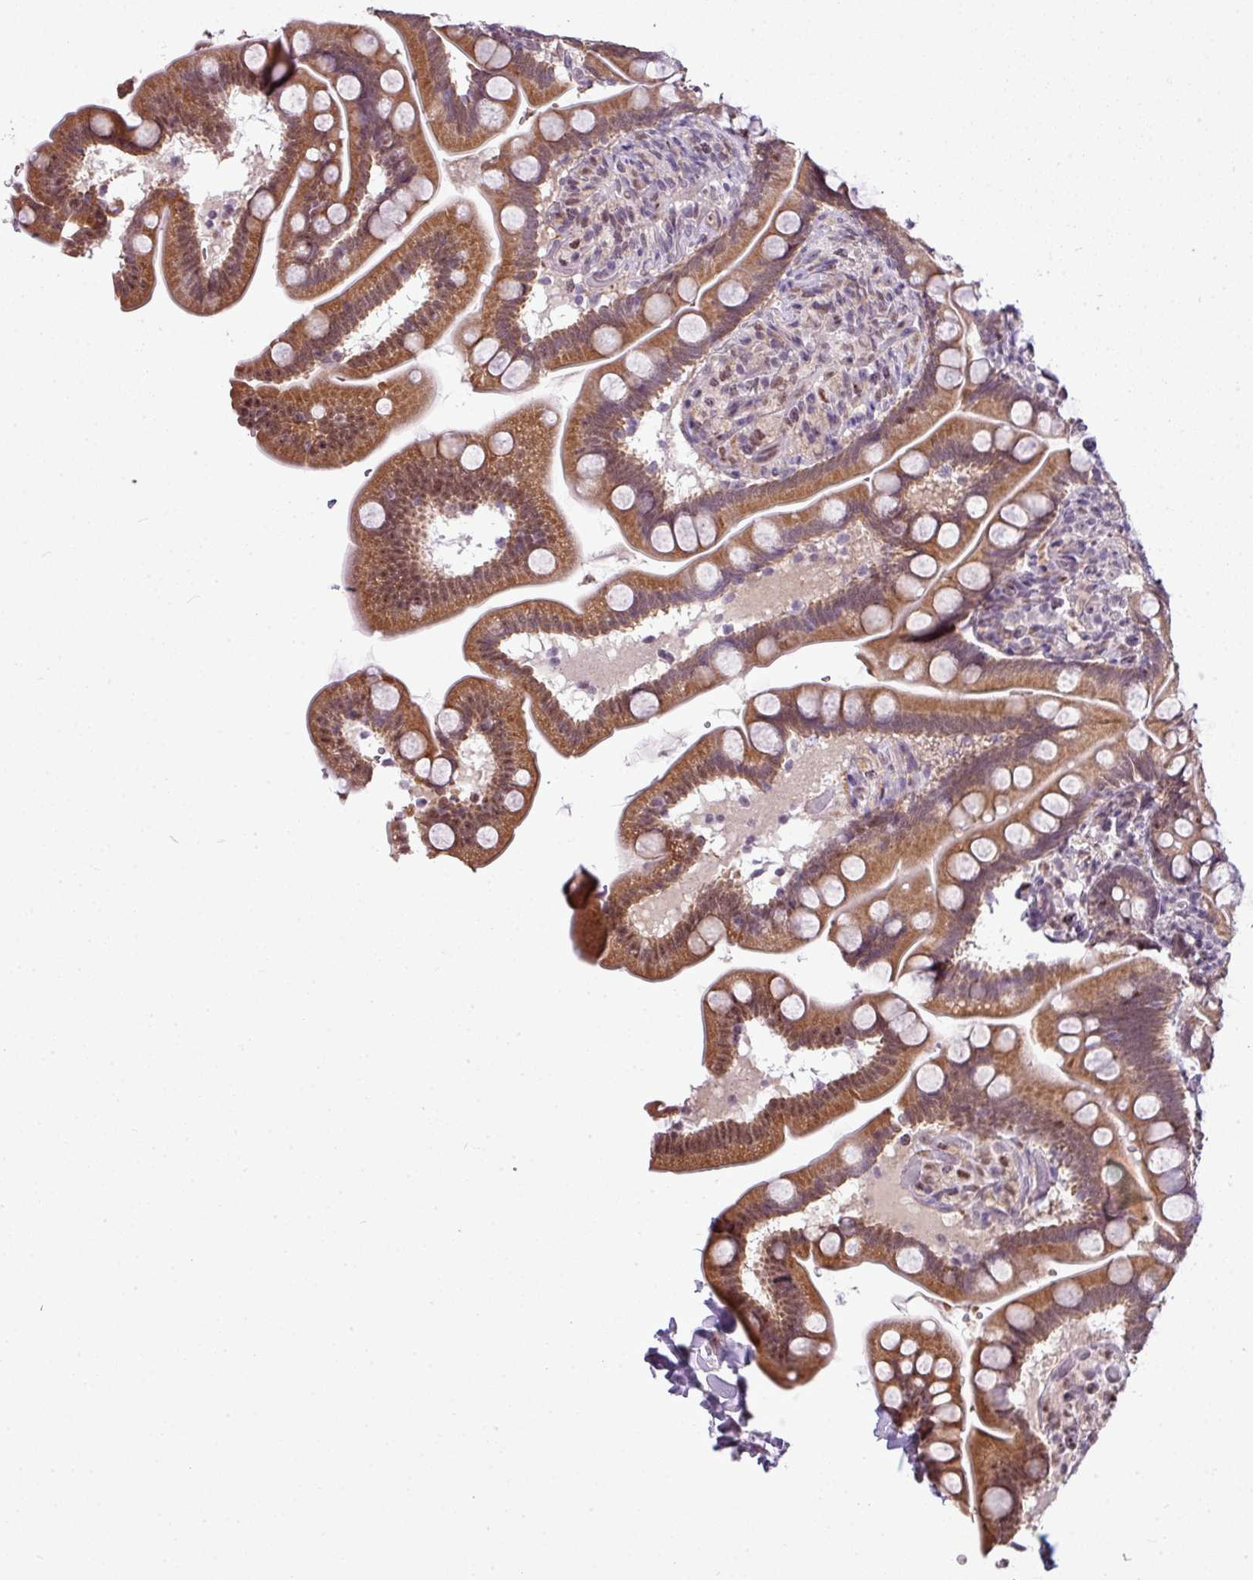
{"staining": {"intensity": "strong", "quantity": ">75%", "location": "cytoplasmic/membranous,nuclear"}, "tissue": "small intestine", "cell_type": "Glandular cells", "image_type": "normal", "snomed": [{"axis": "morphology", "description": "Normal tissue, NOS"}, {"axis": "topography", "description": "Small intestine"}], "caption": "Immunohistochemistry of normal human small intestine displays high levels of strong cytoplasmic/membranous,nuclear staining in about >75% of glandular cells. The staining was performed using DAB (3,3'-diaminobenzidine), with brown indicating positive protein expression. Nuclei are stained blue with hematoxylin.", "gene": "ZNF217", "patient": {"sex": "female", "age": 64}}